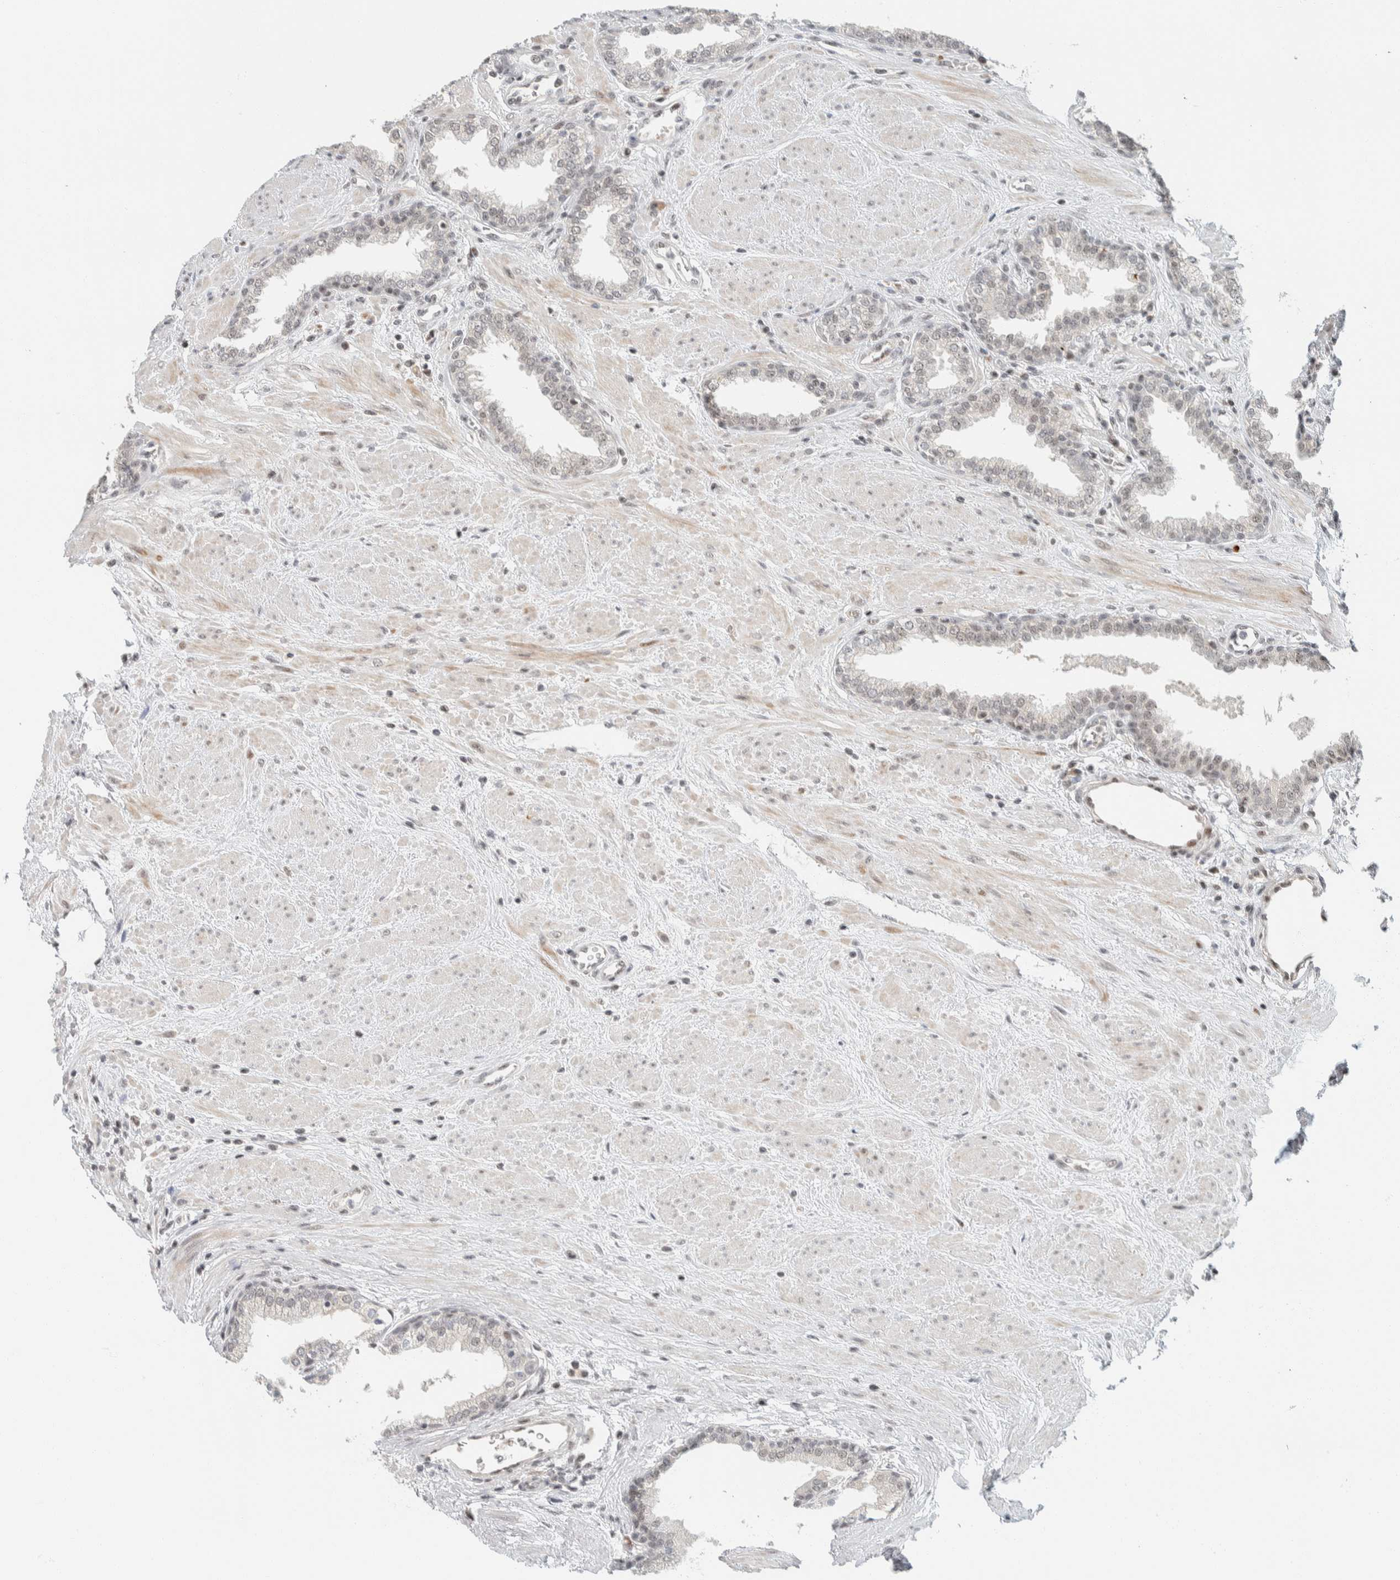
{"staining": {"intensity": "weak", "quantity": "25%-75%", "location": "nuclear"}, "tissue": "prostate", "cell_type": "Glandular cells", "image_type": "normal", "snomed": [{"axis": "morphology", "description": "Normal tissue, NOS"}, {"axis": "topography", "description": "Prostate"}], "caption": "High-power microscopy captured an immunohistochemistry micrograph of unremarkable prostate, revealing weak nuclear positivity in approximately 25%-75% of glandular cells. (DAB (3,3'-diaminobenzidine) IHC, brown staining for protein, blue staining for nuclei).", "gene": "ZBTB2", "patient": {"sex": "male", "age": 51}}